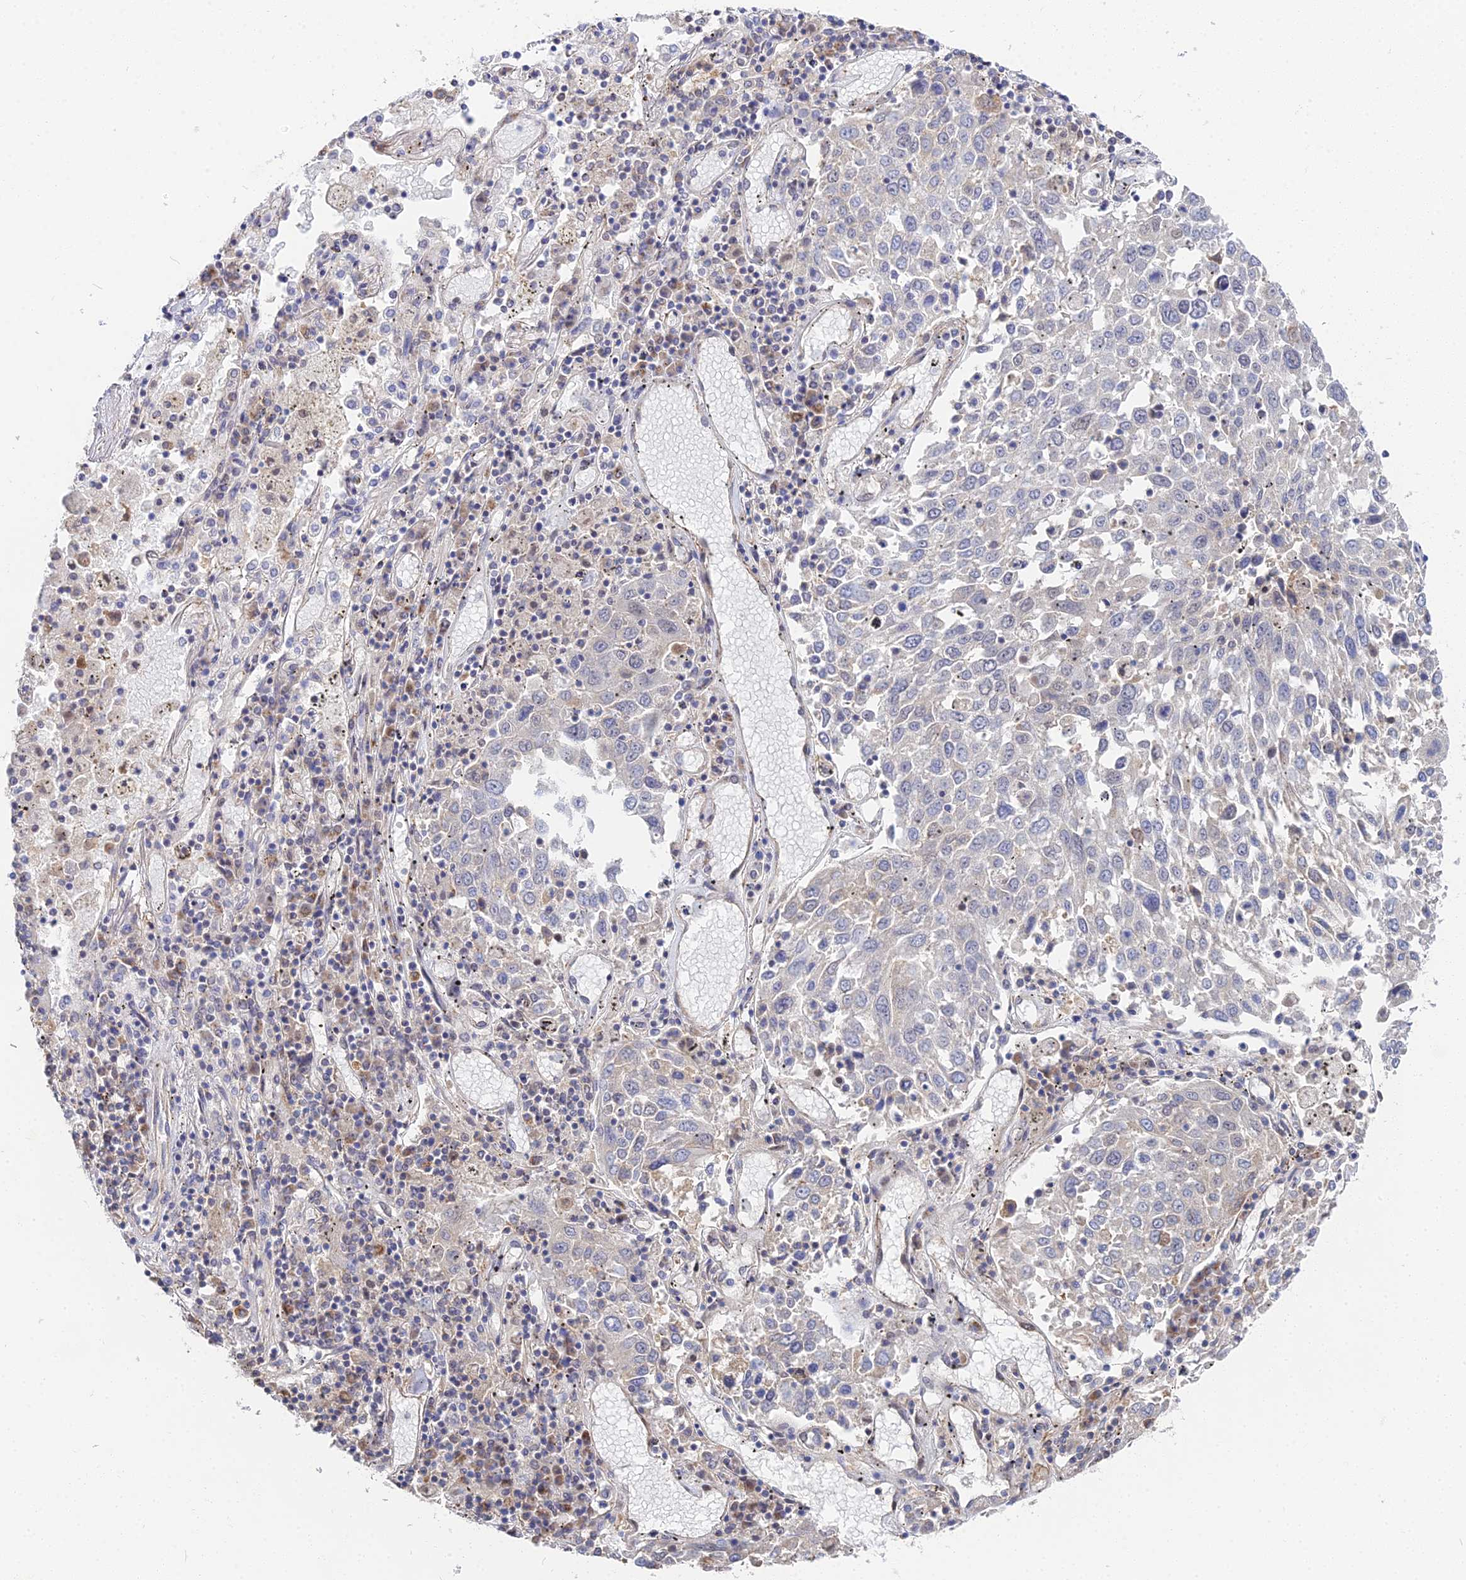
{"staining": {"intensity": "negative", "quantity": "none", "location": "none"}, "tissue": "lung cancer", "cell_type": "Tumor cells", "image_type": "cancer", "snomed": [{"axis": "morphology", "description": "Squamous cell carcinoma, NOS"}, {"axis": "topography", "description": "Lung"}], "caption": "IHC of human lung squamous cell carcinoma reveals no staining in tumor cells.", "gene": "DNAH14", "patient": {"sex": "male", "age": 65}}